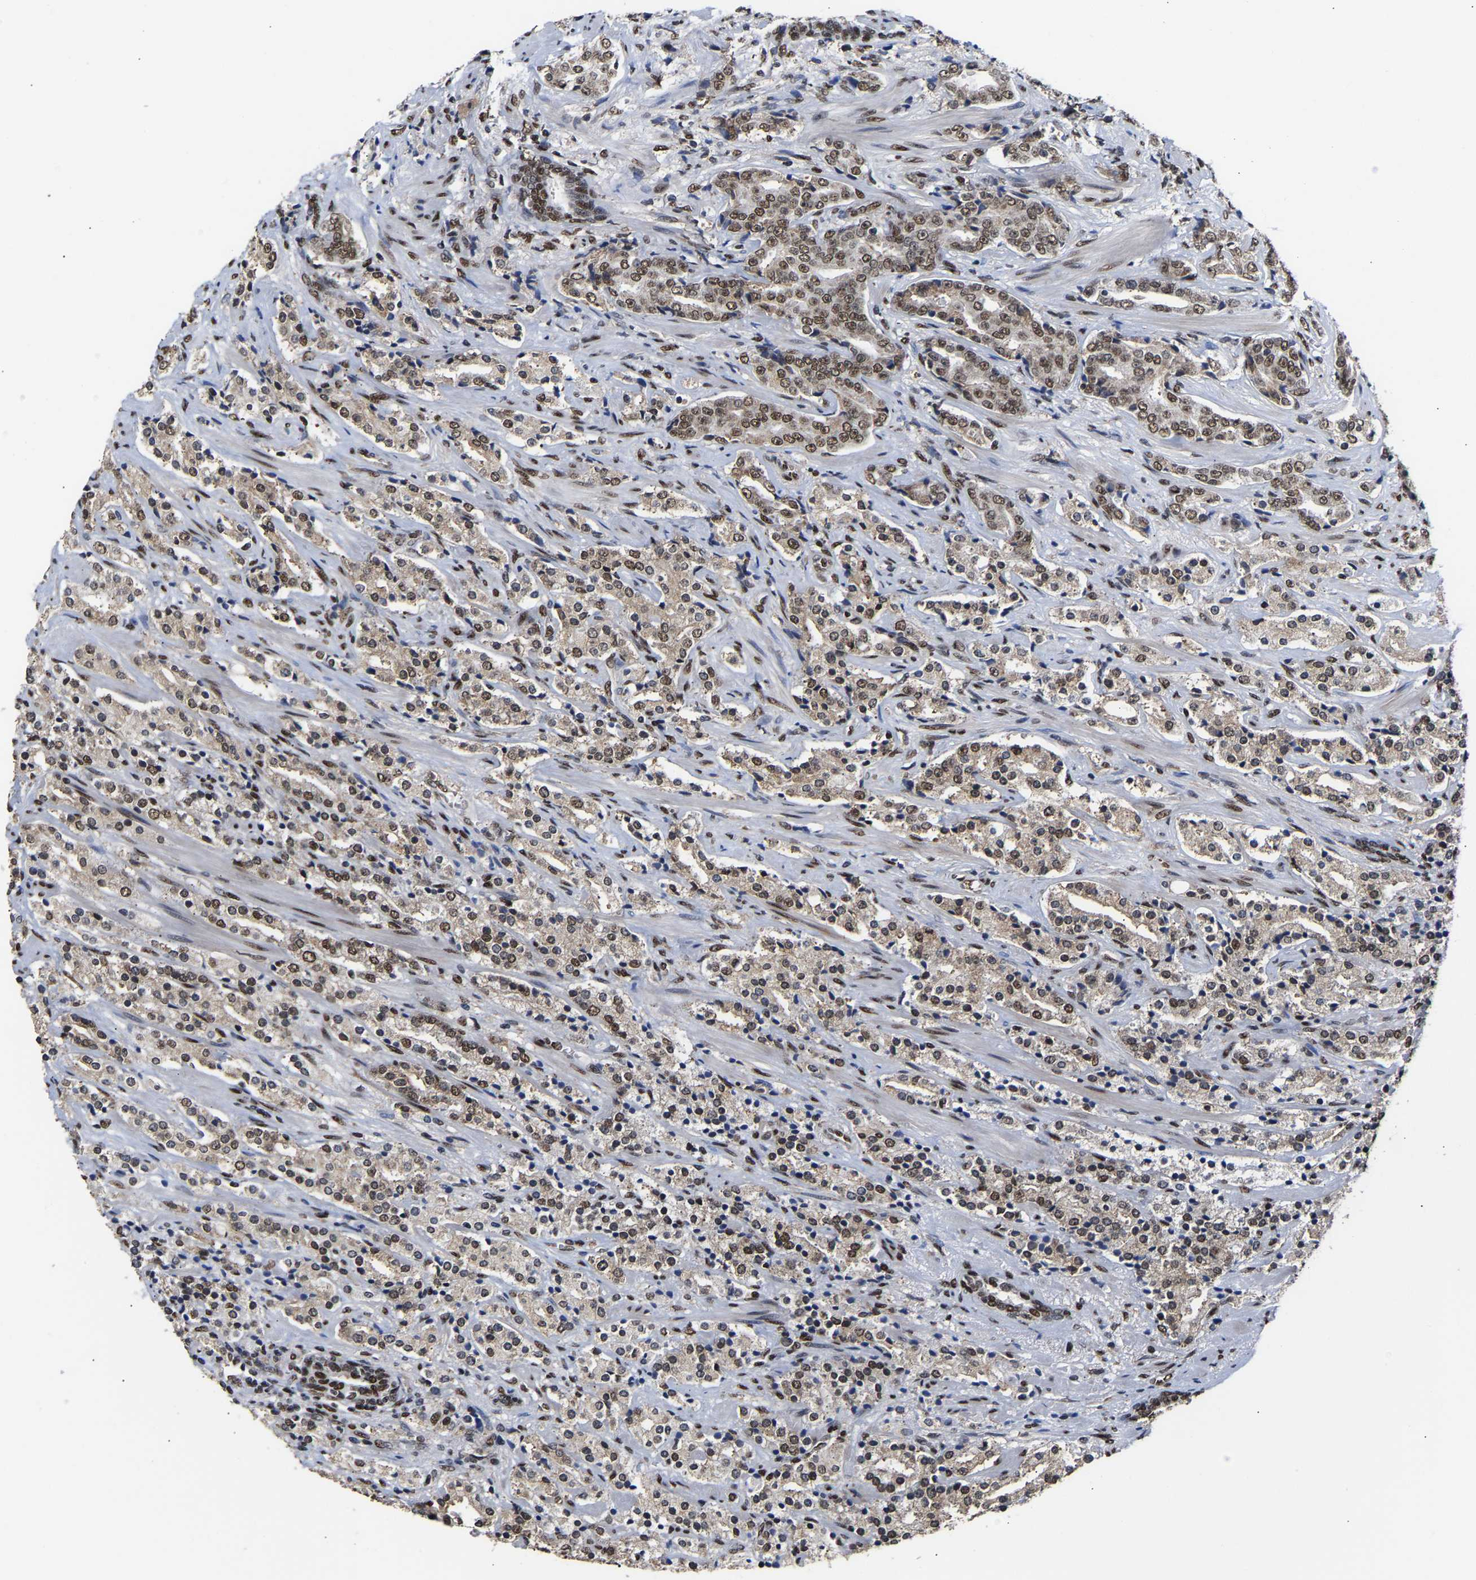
{"staining": {"intensity": "moderate", "quantity": ">75%", "location": "cytoplasmic/membranous,nuclear"}, "tissue": "prostate cancer", "cell_type": "Tumor cells", "image_type": "cancer", "snomed": [{"axis": "morphology", "description": "Adenocarcinoma, High grade"}, {"axis": "topography", "description": "Prostate"}], "caption": "This is a histology image of immunohistochemistry (IHC) staining of prostate cancer, which shows moderate positivity in the cytoplasmic/membranous and nuclear of tumor cells.", "gene": "PSIP1", "patient": {"sex": "male", "age": 71}}